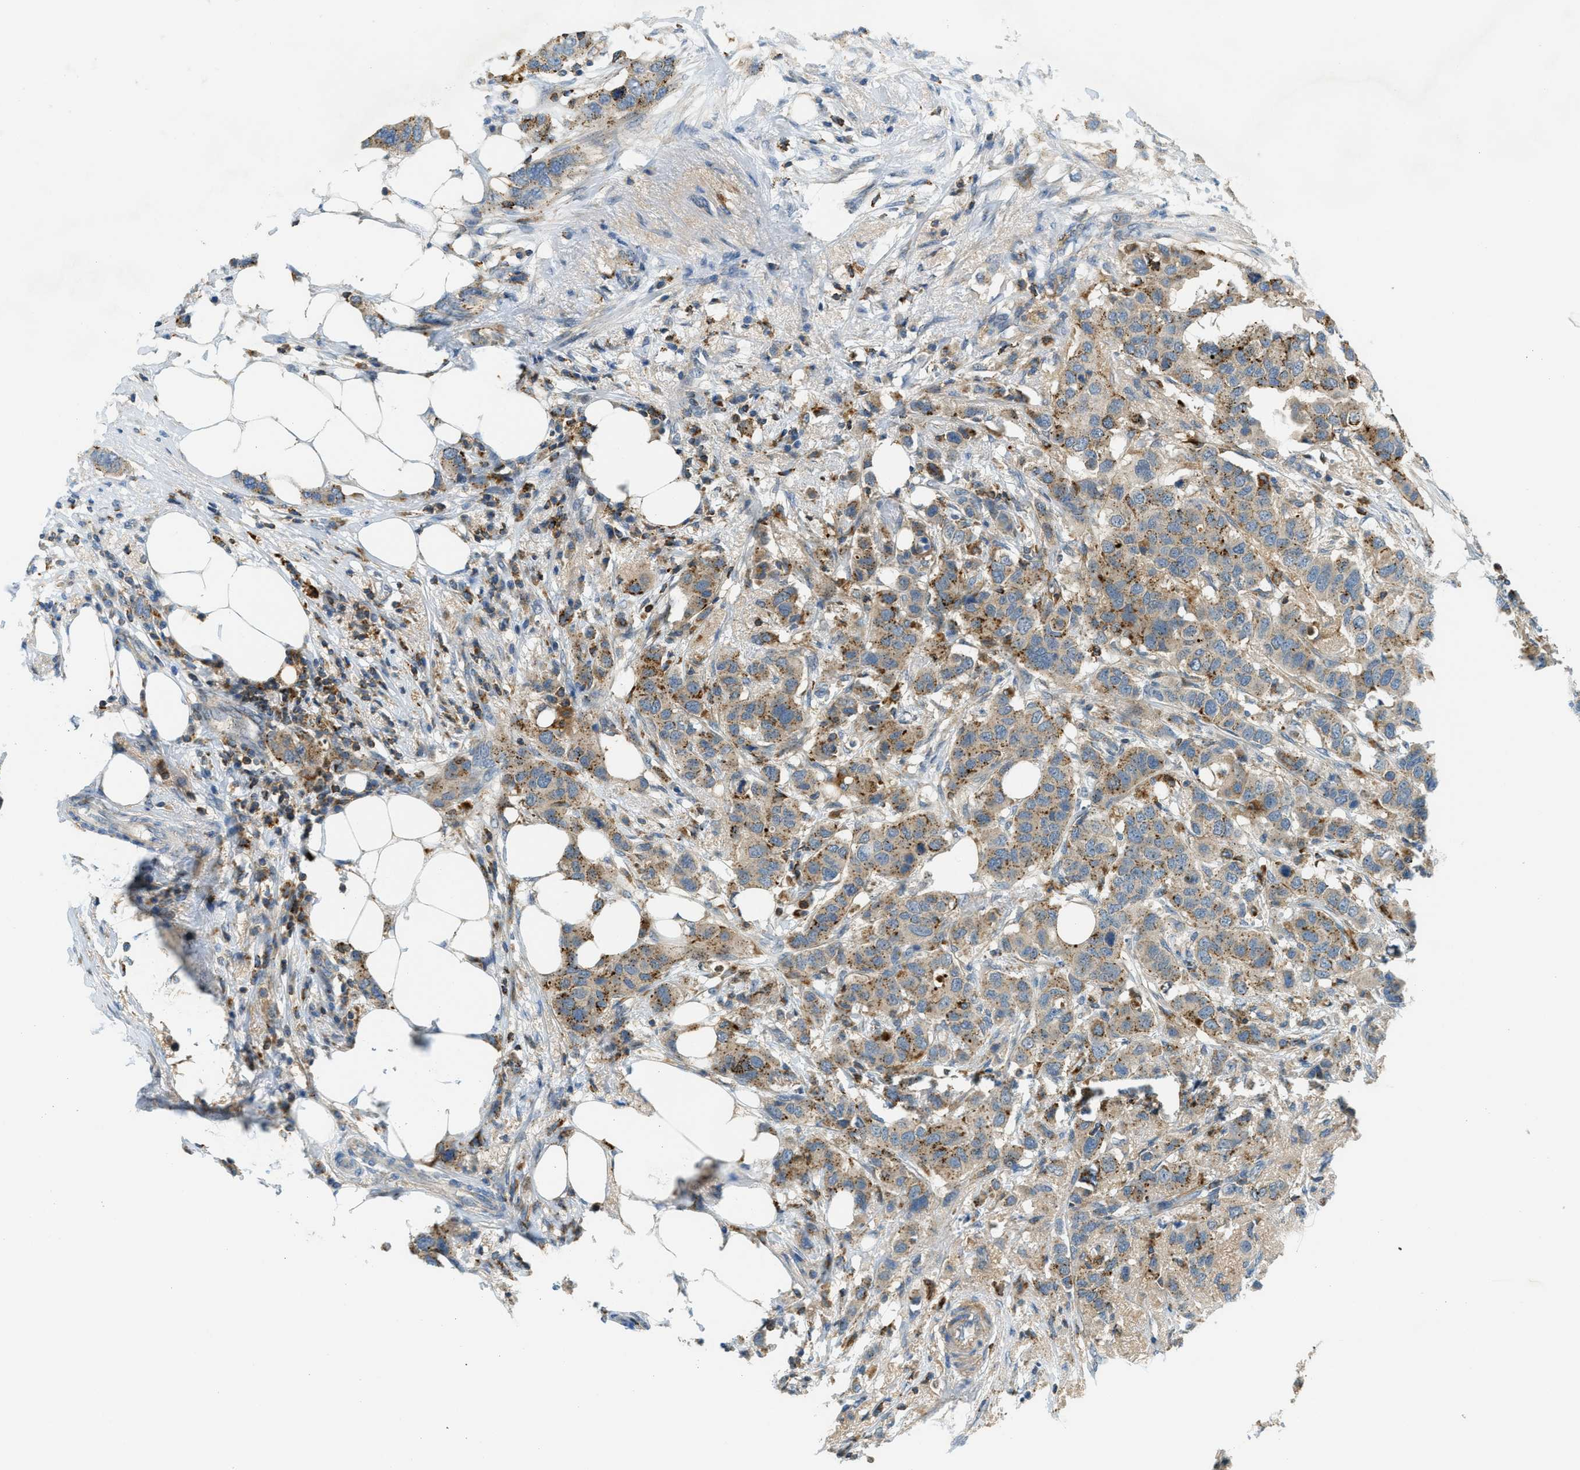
{"staining": {"intensity": "moderate", "quantity": "25%-75%", "location": "cytoplasmic/membranous"}, "tissue": "breast cancer", "cell_type": "Tumor cells", "image_type": "cancer", "snomed": [{"axis": "morphology", "description": "Duct carcinoma"}, {"axis": "topography", "description": "Breast"}], "caption": "Immunohistochemical staining of human invasive ductal carcinoma (breast) demonstrates medium levels of moderate cytoplasmic/membranous protein staining in about 25%-75% of tumor cells.", "gene": "PLBD2", "patient": {"sex": "female", "age": 50}}